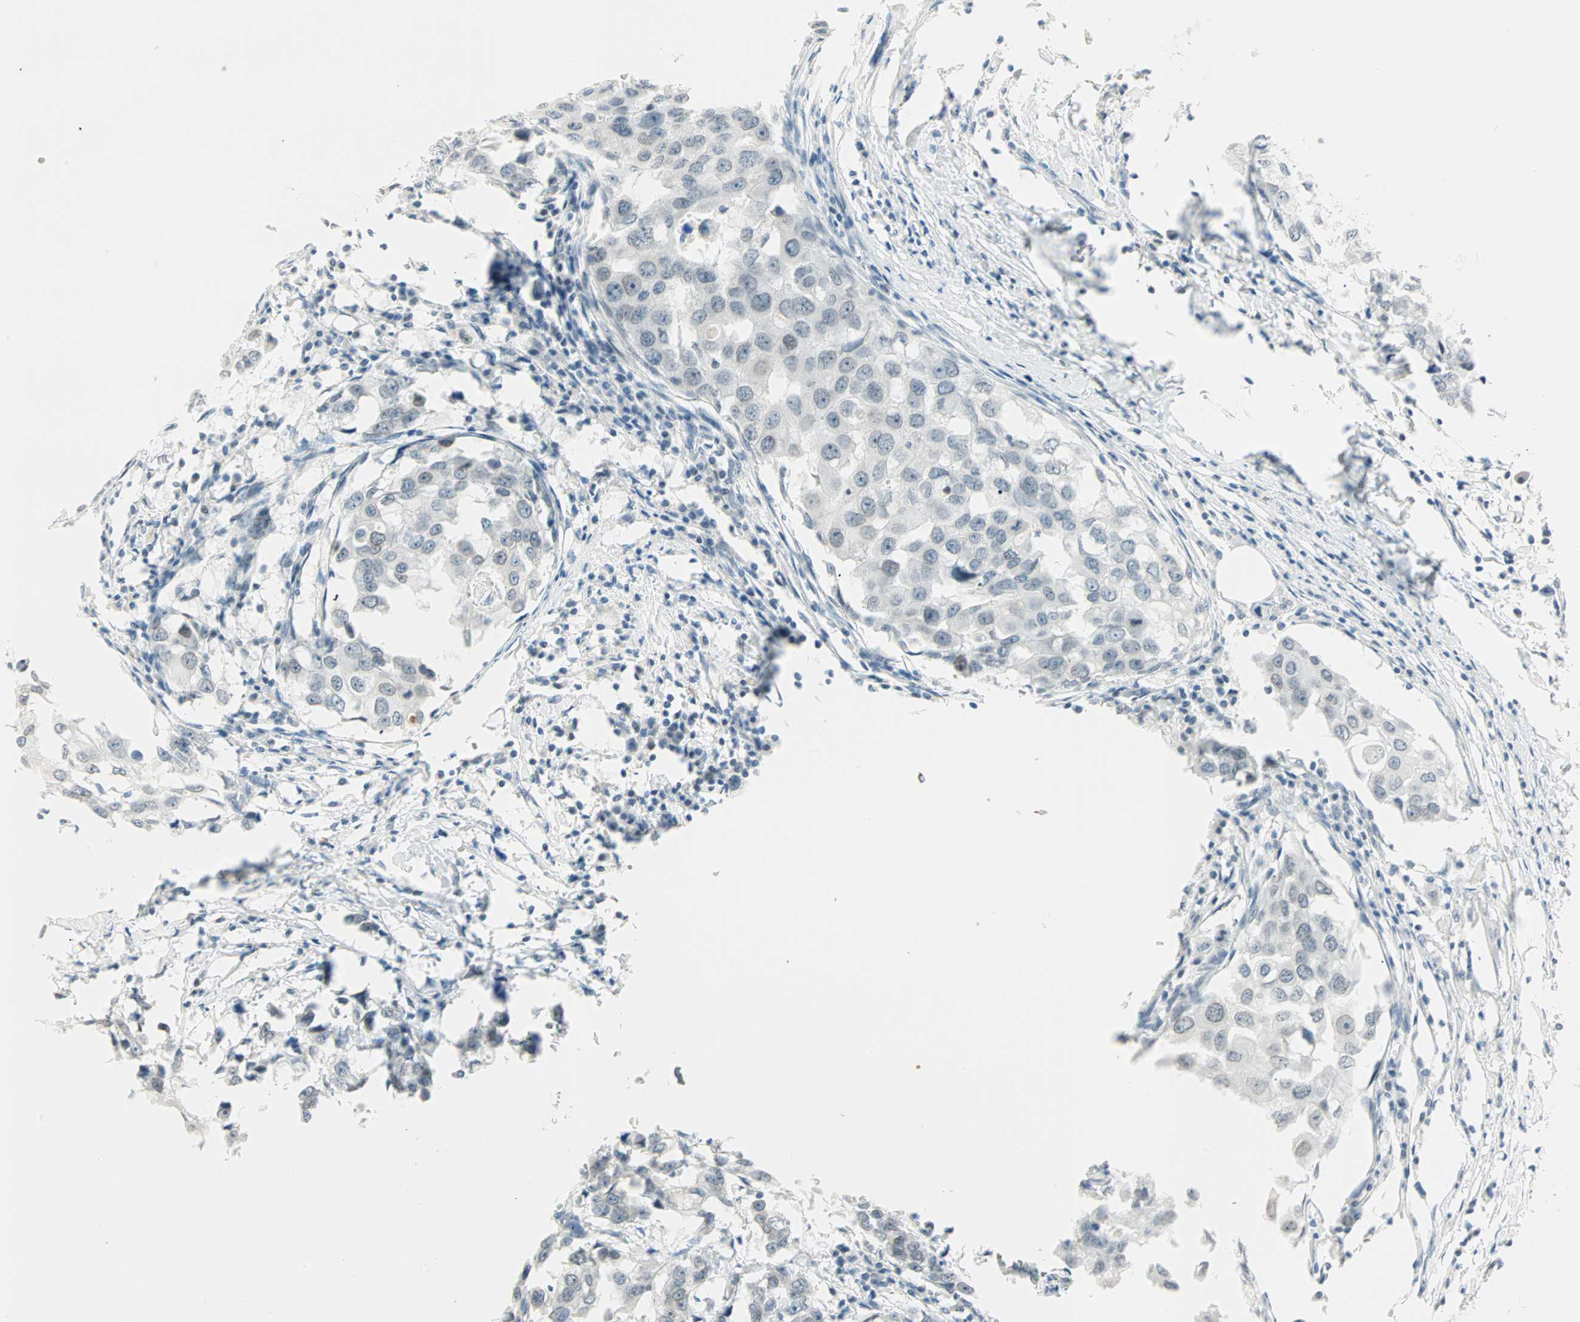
{"staining": {"intensity": "negative", "quantity": "none", "location": "none"}, "tissue": "breast cancer", "cell_type": "Tumor cells", "image_type": "cancer", "snomed": [{"axis": "morphology", "description": "Duct carcinoma"}, {"axis": "topography", "description": "Breast"}], "caption": "DAB immunohistochemical staining of human breast cancer demonstrates no significant staining in tumor cells.", "gene": "BCAN", "patient": {"sex": "female", "age": 27}}